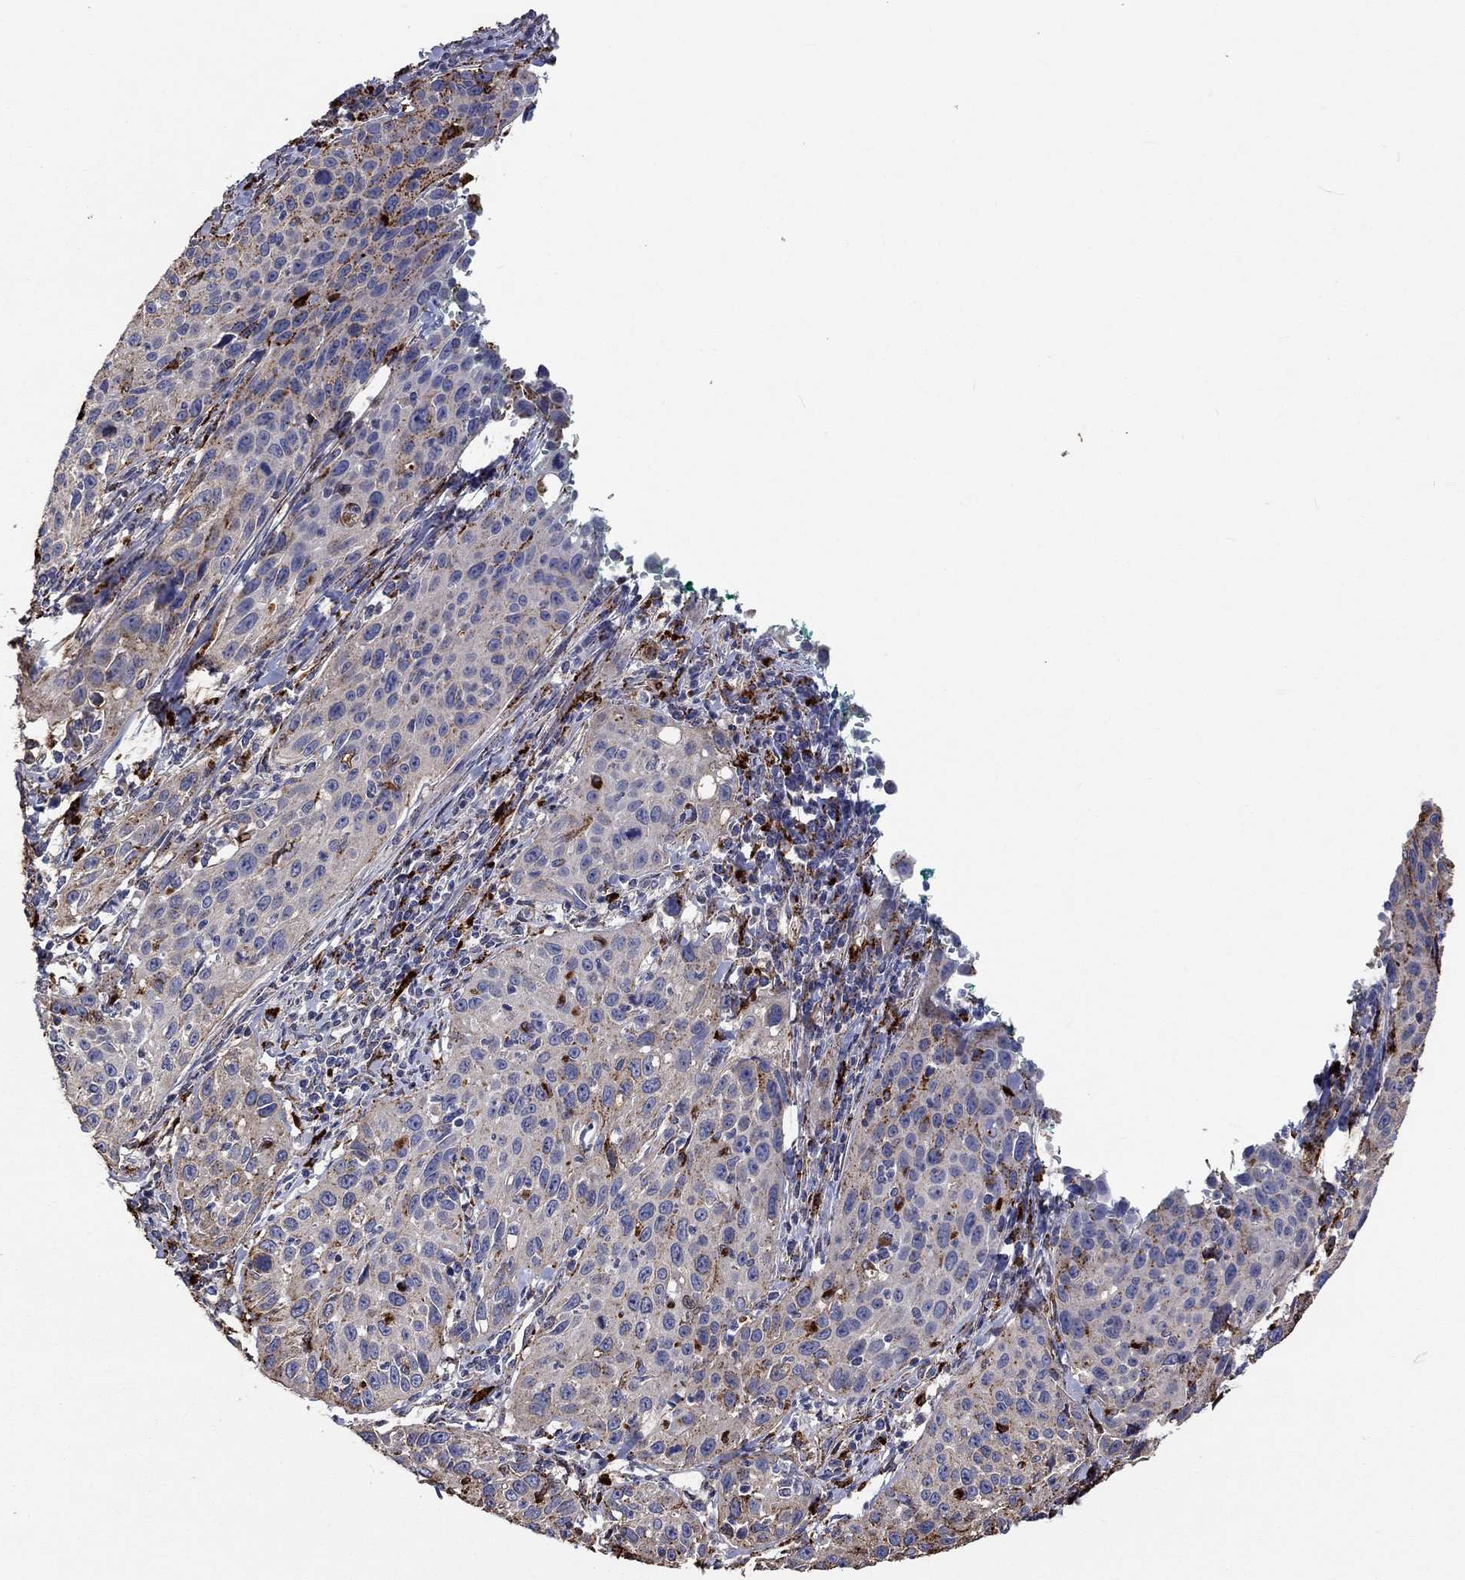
{"staining": {"intensity": "moderate", "quantity": "<25%", "location": "cytoplasmic/membranous"}, "tissue": "cervical cancer", "cell_type": "Tumor cells", "image_type": "cancer", "snomed": [{"axis": "morphology", "description": "Squamous cell carcinoma, NOS"}, {"axis": "topography", "description": "Cervix"}], "caption": "This is a photomicrograph of immunohistochemistry (IHC) staining of cervical squamous cell carcinoma, which shows moderate expression in the cytoplasmic/membranous of tumor cells.", "gene": "CTSB", "patient": {"sex": "female", "age": 26}}